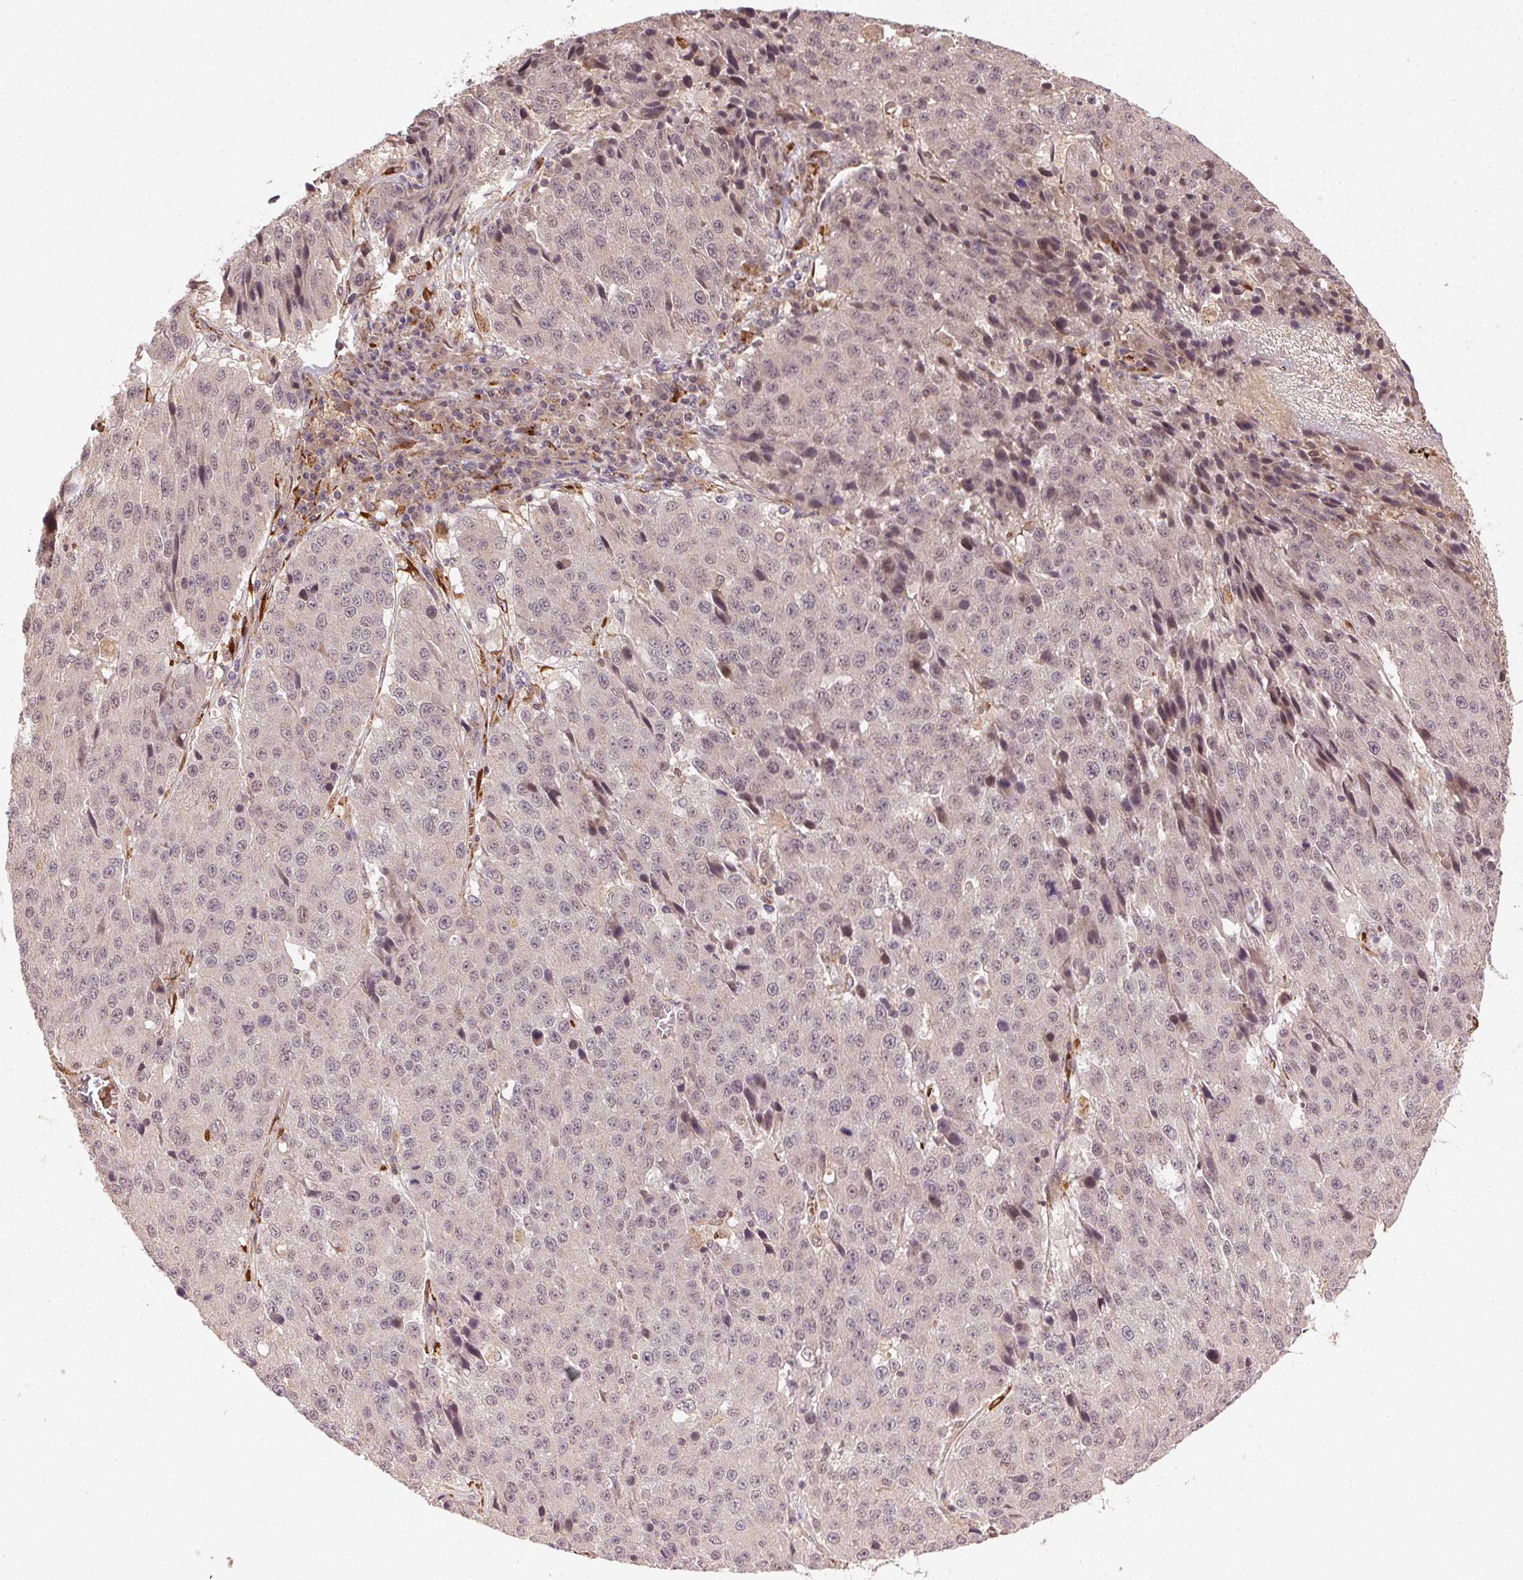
{"staining": {"intensity": "negative", "quantity": "none", "location": "none"}, "tissue": "stomach cancer", "cell_type": "Tumor cells", "image_type": "cancer", "snomed": [{"axis": "morphology", "description": "Adenocarcinoma, NOS"}, {"axis": "topography", "description": "Stomach"}], "caption": "A photomicrograph of stomach cancer (adenocarcinoma) stained for a protein reveals no brown staining in tumor cells.", "gene": "KLHL15", "patient": {"sex": "male", "age": 71}}